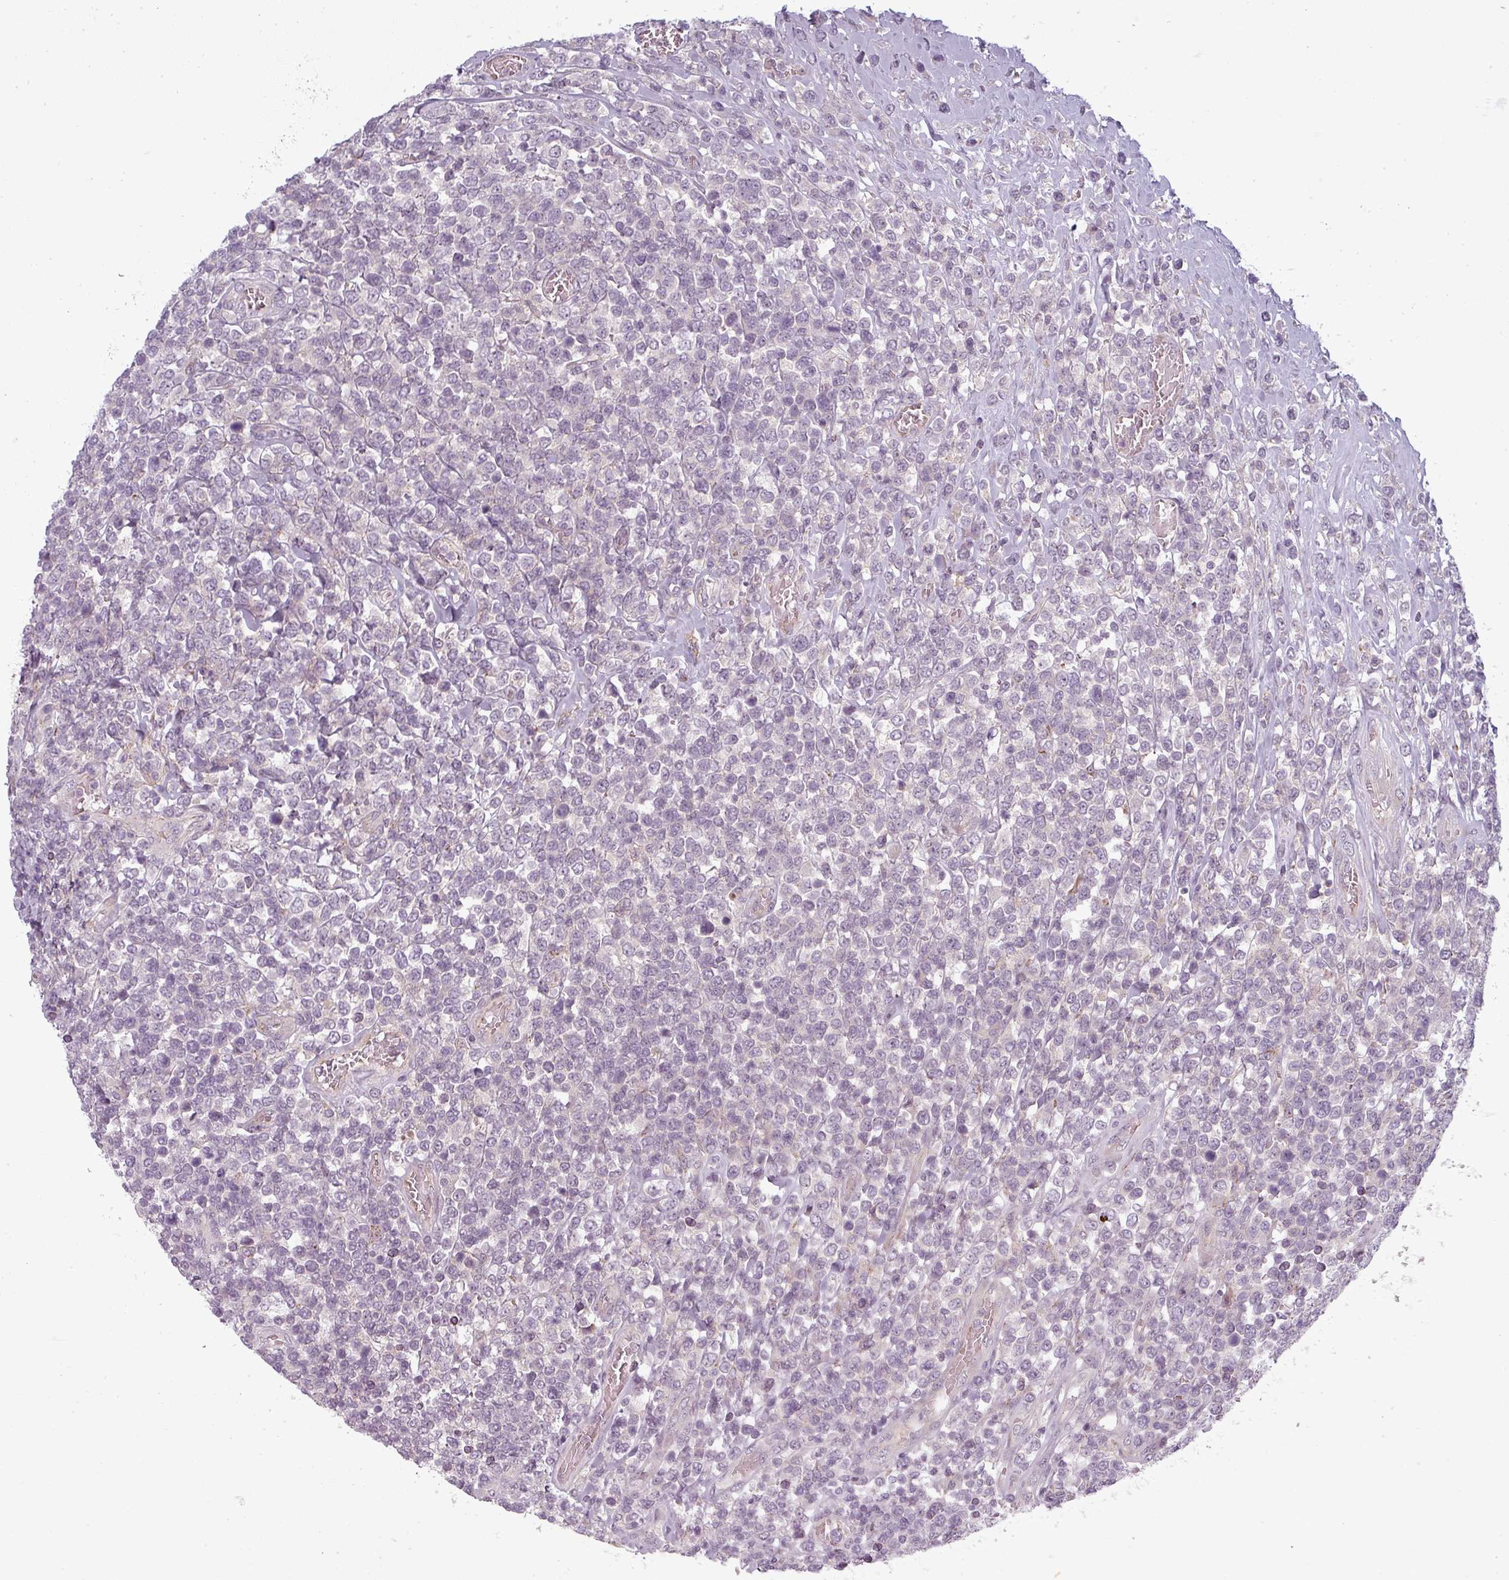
{"staining": {"intensity": "negative", "quantity": "none", "location": "none"}, "tissue": "lymphoma", "cell_type": "Tumor cells", "image_type": "cancer", "snomed": [{"axis": "morphology", "description": "Malignant lymphoma, non-Hodgkin's type, High grade"}, {"axis": "topography", "description": "Soft tissue"}], "caption": "Immunohistochemical staining of human malignant lymphoma, non-Hodgkin's type (high-grade) displays no significant positivity in tumor cells. The staining is performed using DAB (3,3'-diaminobenzidine) brown chromogen with nuclei counter-stained in using hematoxylin.", "gene": "SLC16A9", "patient": {"sex": "female", "age": 56}}